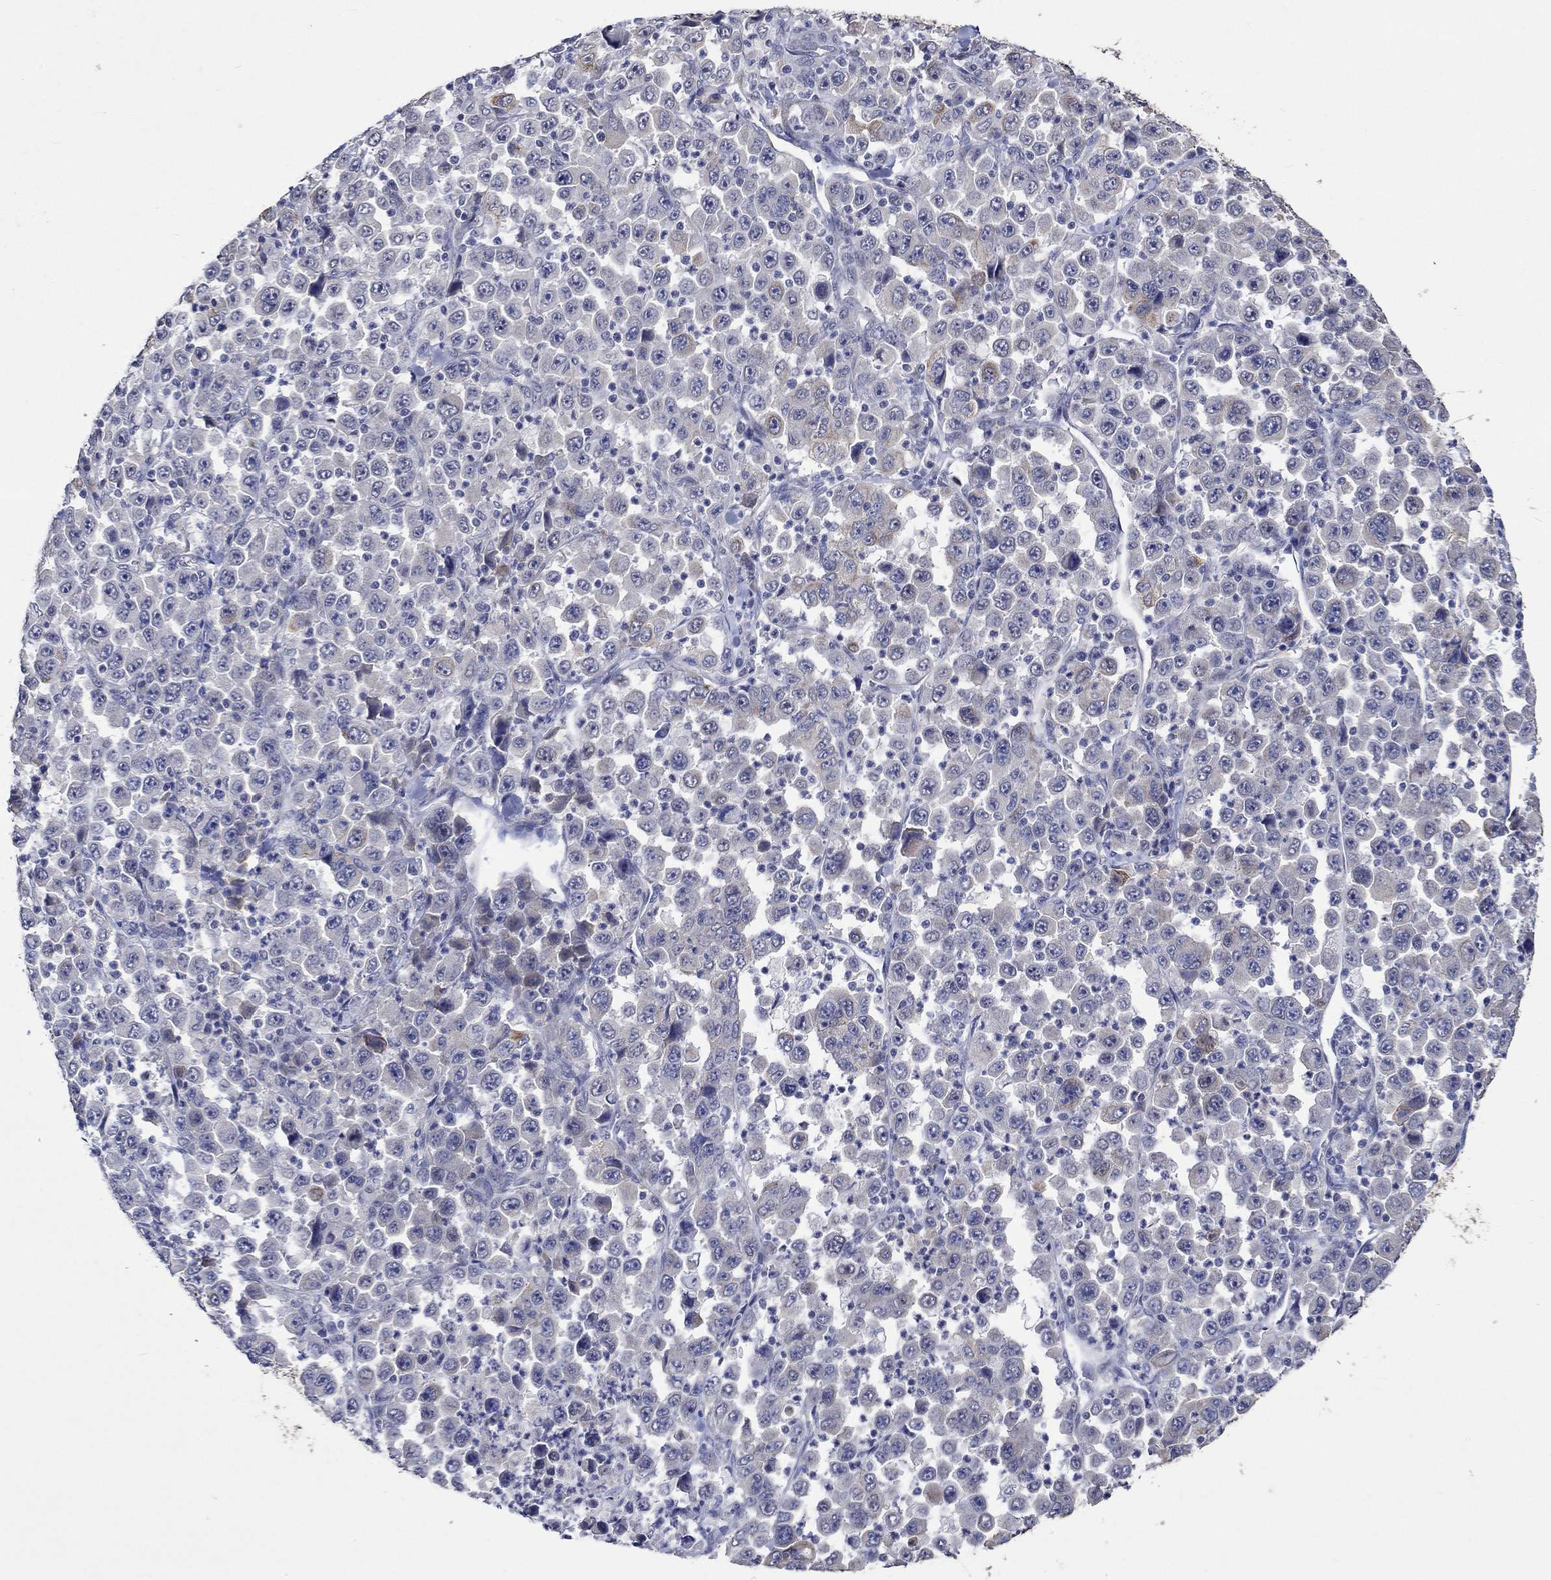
{"staining": {"intensity": "negative", "quantity": "none", "location": "none"}, "tissue": "stomach cancer", "cell_type": "Tumor cells", "image_type": "cancer", "snomed": [{"axis": "morphology", "description": "Normal tissue, NOS"}, {"axis": "morphology", "description": "Adenocarcinoma, NOS"}, {"axis": "topography", "description": "Stomach, upper"}, {"axis": "topography", "description": "Stomach"}], "caption": "A histopathology image of stomach adenocarcinoma stained for a protein shows no brown staining in tumor cells.", "gene": "DDX3Y", "patient": {"sex": "male", "age": 59}}